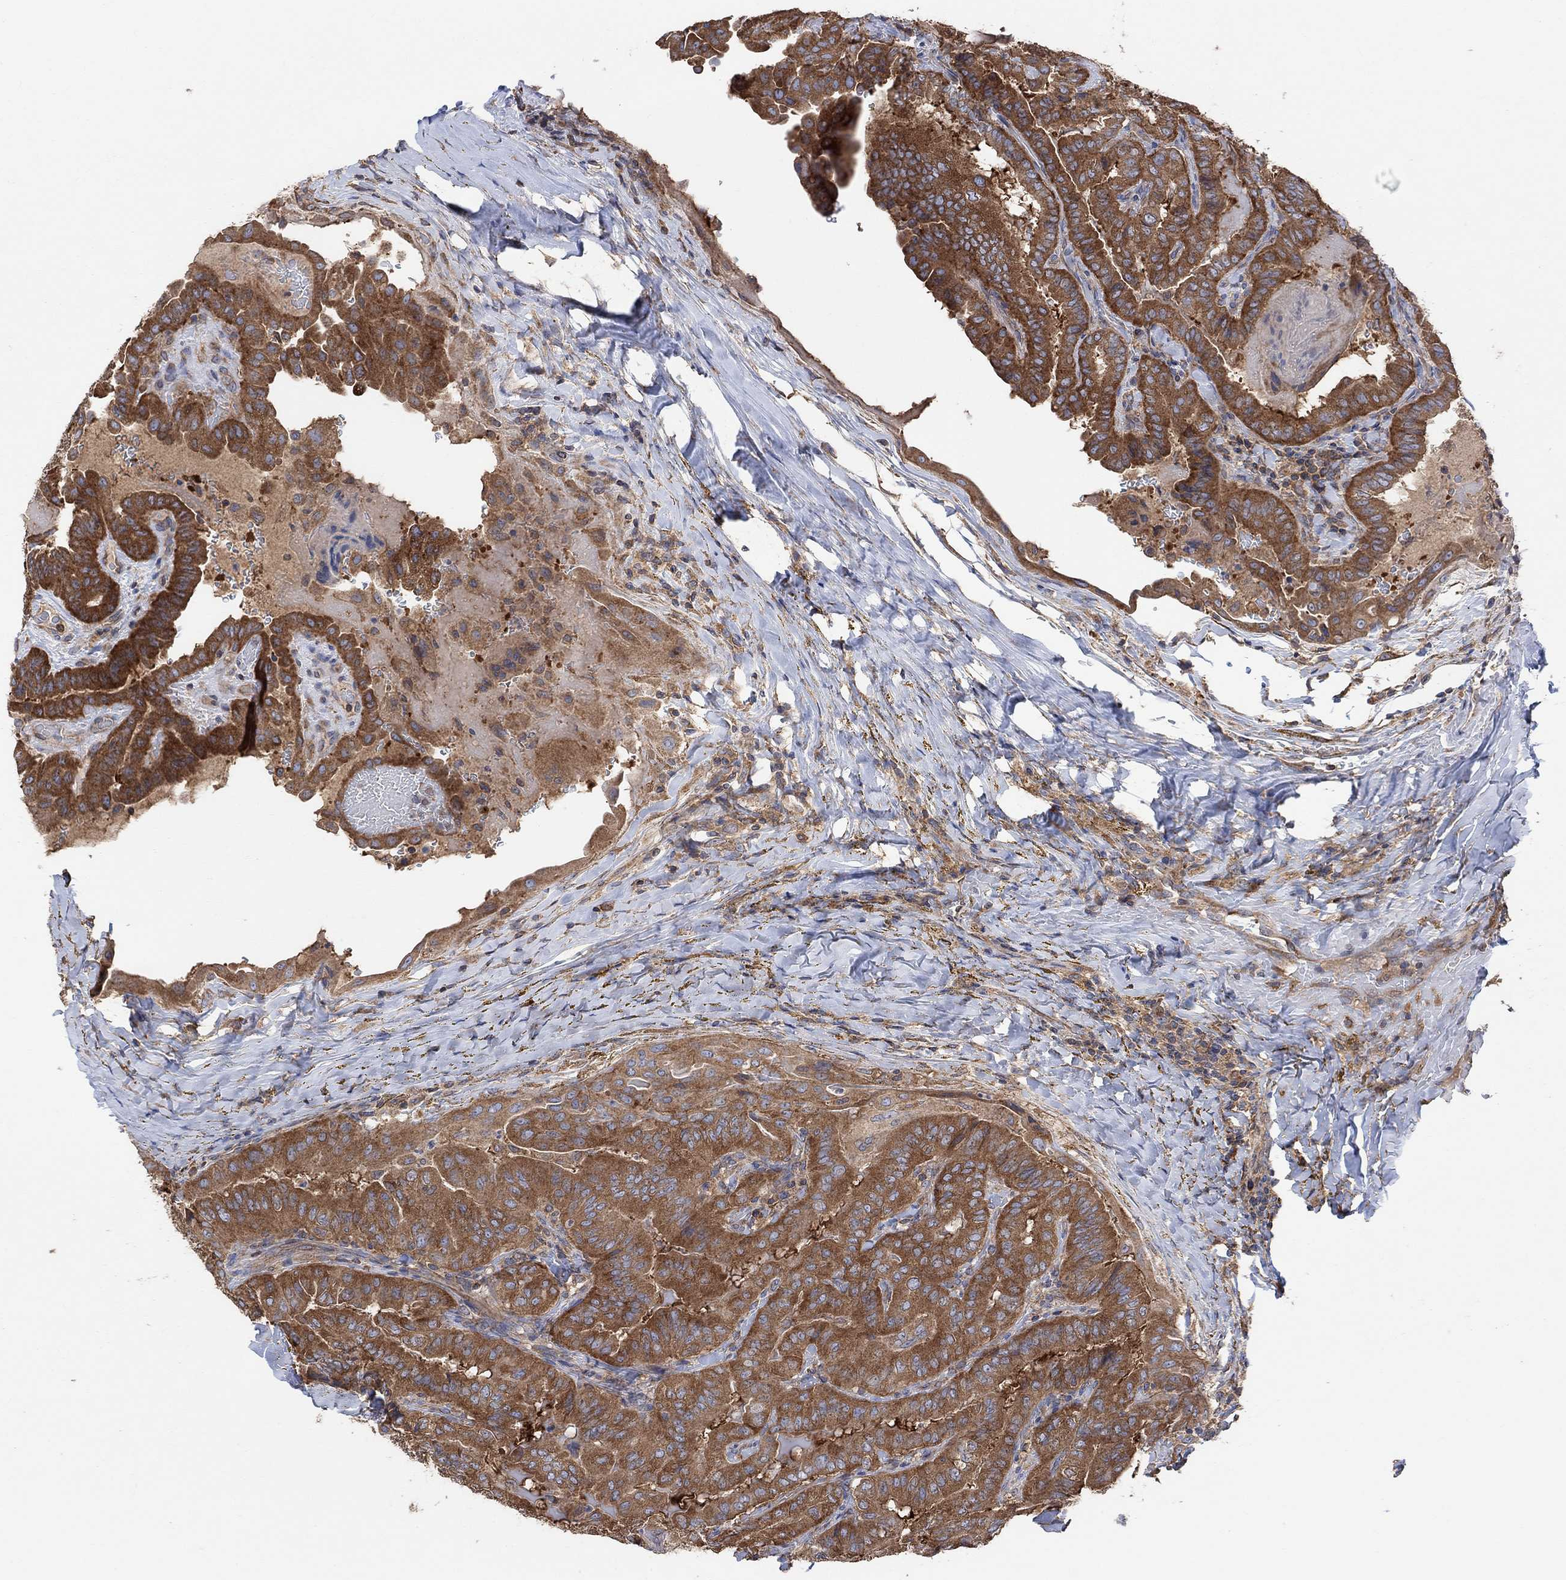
{"staining": {"intensity": "strong", "quantity": "25%-75%", "location": "cytoplasmic/membranous"}, "tissue": "thyroid cancer", "cell_type": "Tumor cells", "image_type": "cancer", "snomed": [{"axis": "morphology", "description": "Papillary adenocarcinoma, NOS"}, {"axis": "topography", "description": "Thyroid gland"}], "caption": "High-magnification brightfield microscopy of thyroid cancer (papillary adenocarcinoma) stained with DAB (brown) and counterstained with hematoxylin (blue). tumor cells exhibit strong cytoplasmic/membranous positivity is appreciated in approximately25%-75% of cells. The protein of interest is stained brown, and the nuclei are stained in blue (DAB IHC with brightfield microscopy, high magnification).", "gene": "BLOC1S3", "patient": {"sex": "female", "age": 68}}